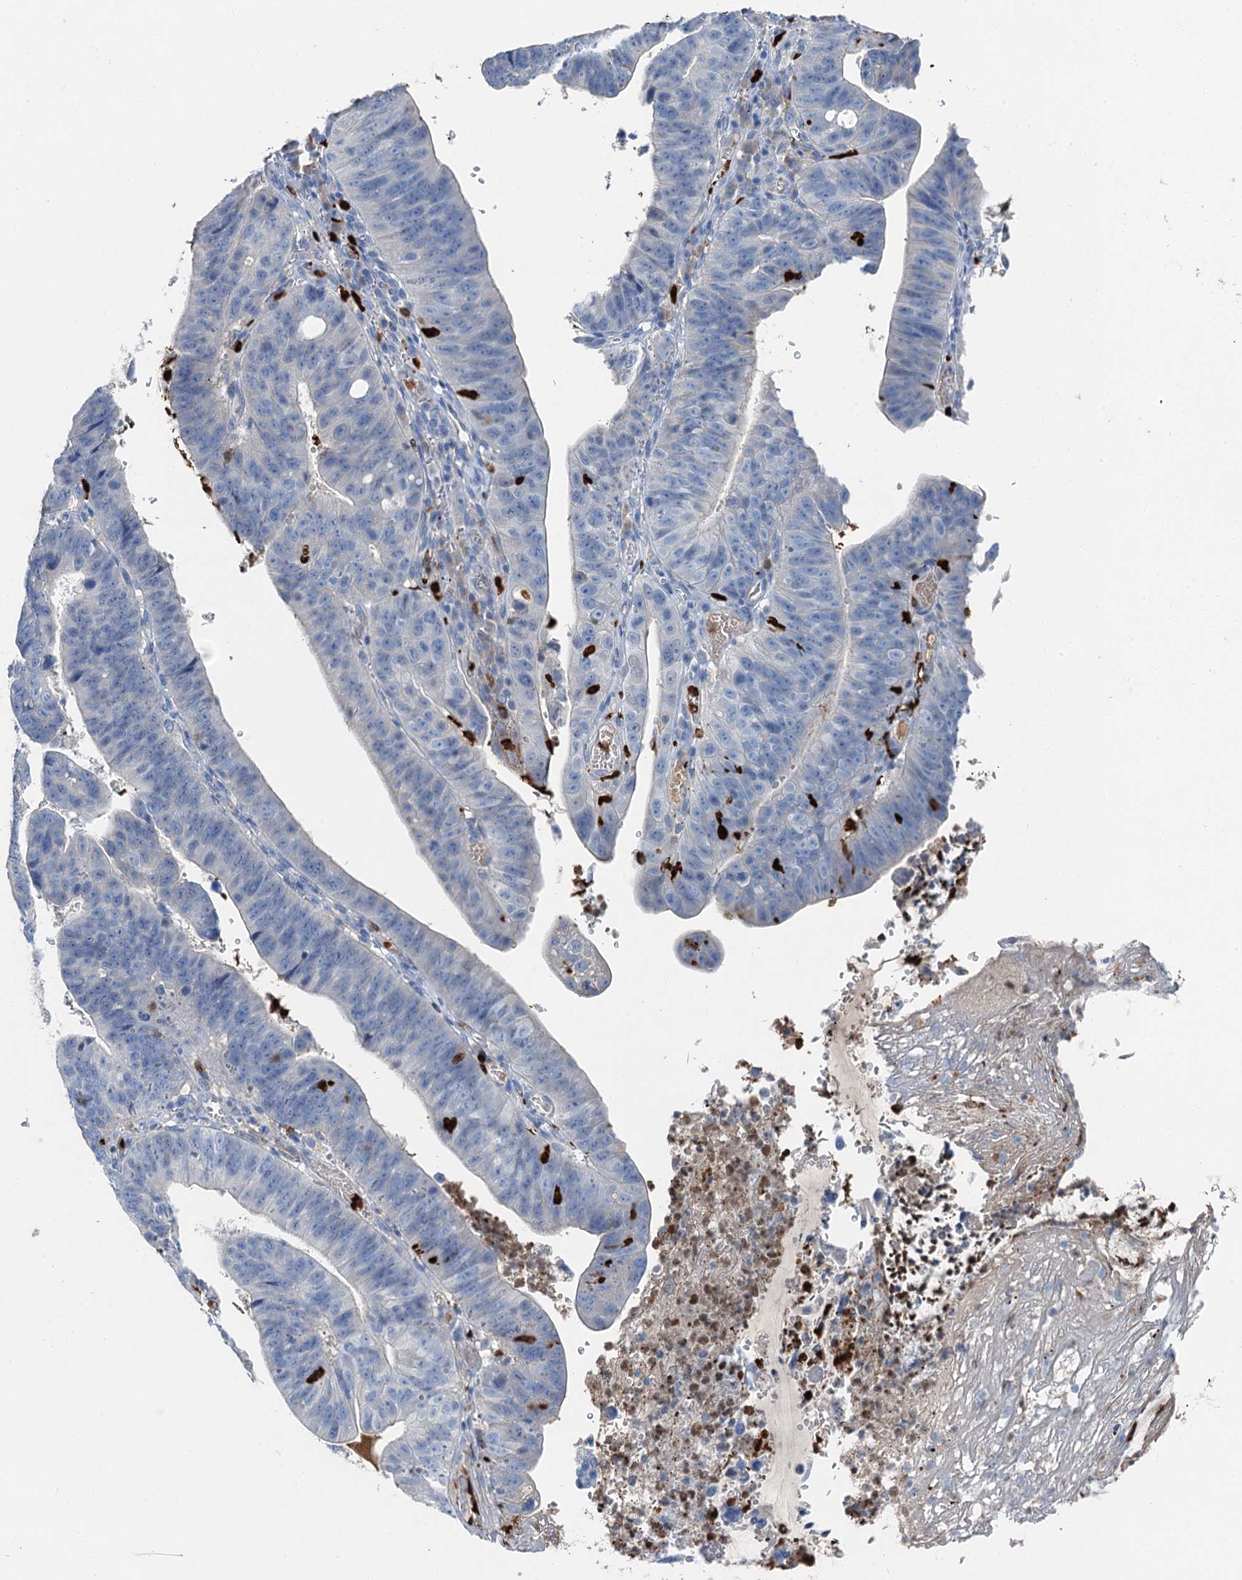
{"staining": {"intensity": "negative", "quantity": "none", "location": "none"}, "tissue": "stomach cancer", "cell_type": "Tumor cells", "image_type": "cancer", "snomed": [{"axis": "morphology", "description": "Adenocarcinoma, NOS"}, {"axis": "topography", "description": "Stomach"}], "caption": "Immunohistochemistry (IHC) image of human stomach adenocarcinoma stained for a protein (brown), which demonstrates no expression in tumor cells.", "gene": "OTOA", "patient": {"sex": "male", "age": 59}}